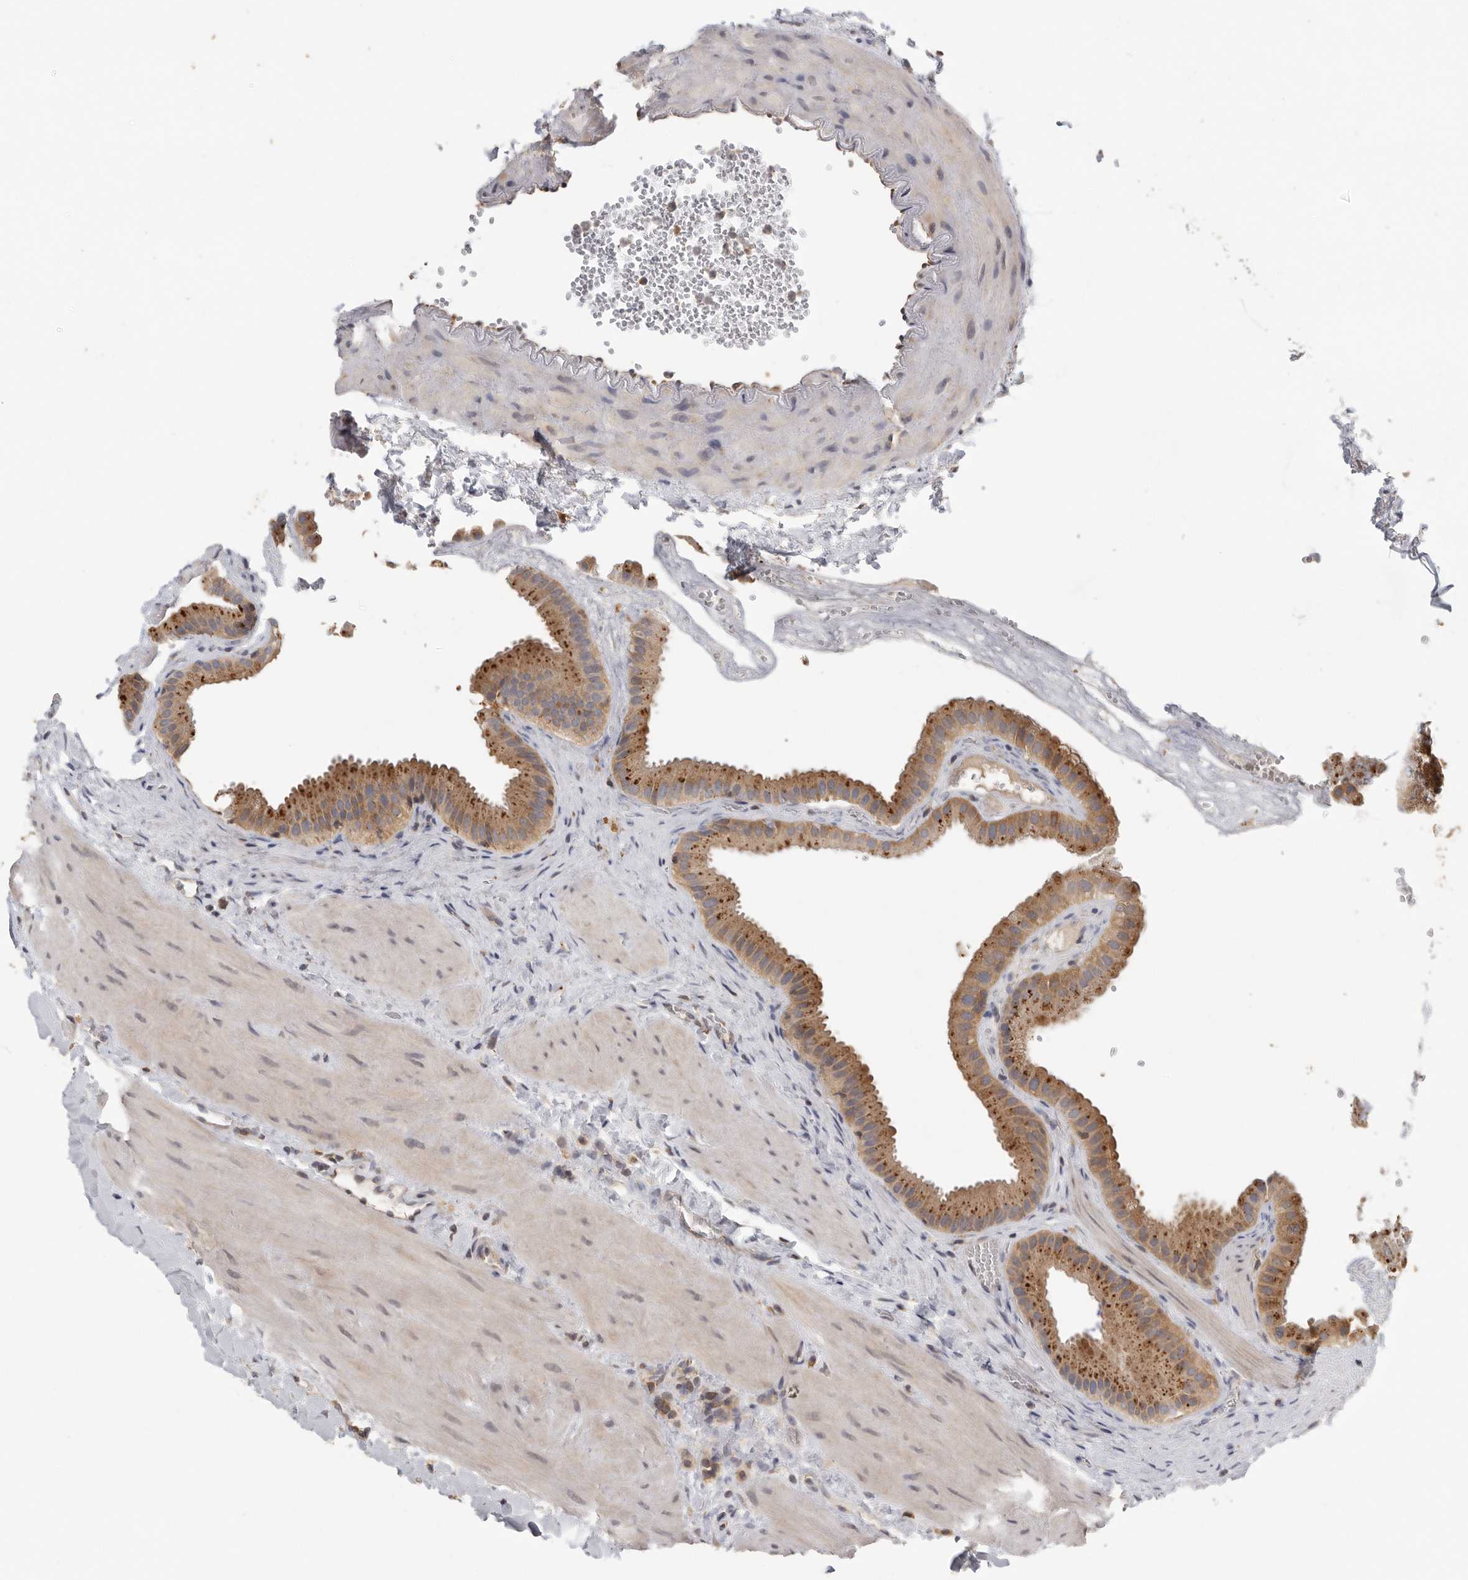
{"staining": {"intensity": "moderate", "quantity": ">75%", "location": "cytoplasmic/membranous"}, "tissue": "gallbladder", "cell_type": "Glandular cells", "image_type": "normal", "snomed": [{"axis": "morphology", "description": "Normal tissue, NOS"}, {"axis": "topography", "description": "Gallbladder"}], "caption": "A photomicrograph showing moderate cytoplasmic/membranous positivity in approximately >75% of glandular cells in normal gallbladder, as visualized by brown immunohistochemical staining.", "gene": "CCT8", "patient": {"sex": "male", "age": 55}}